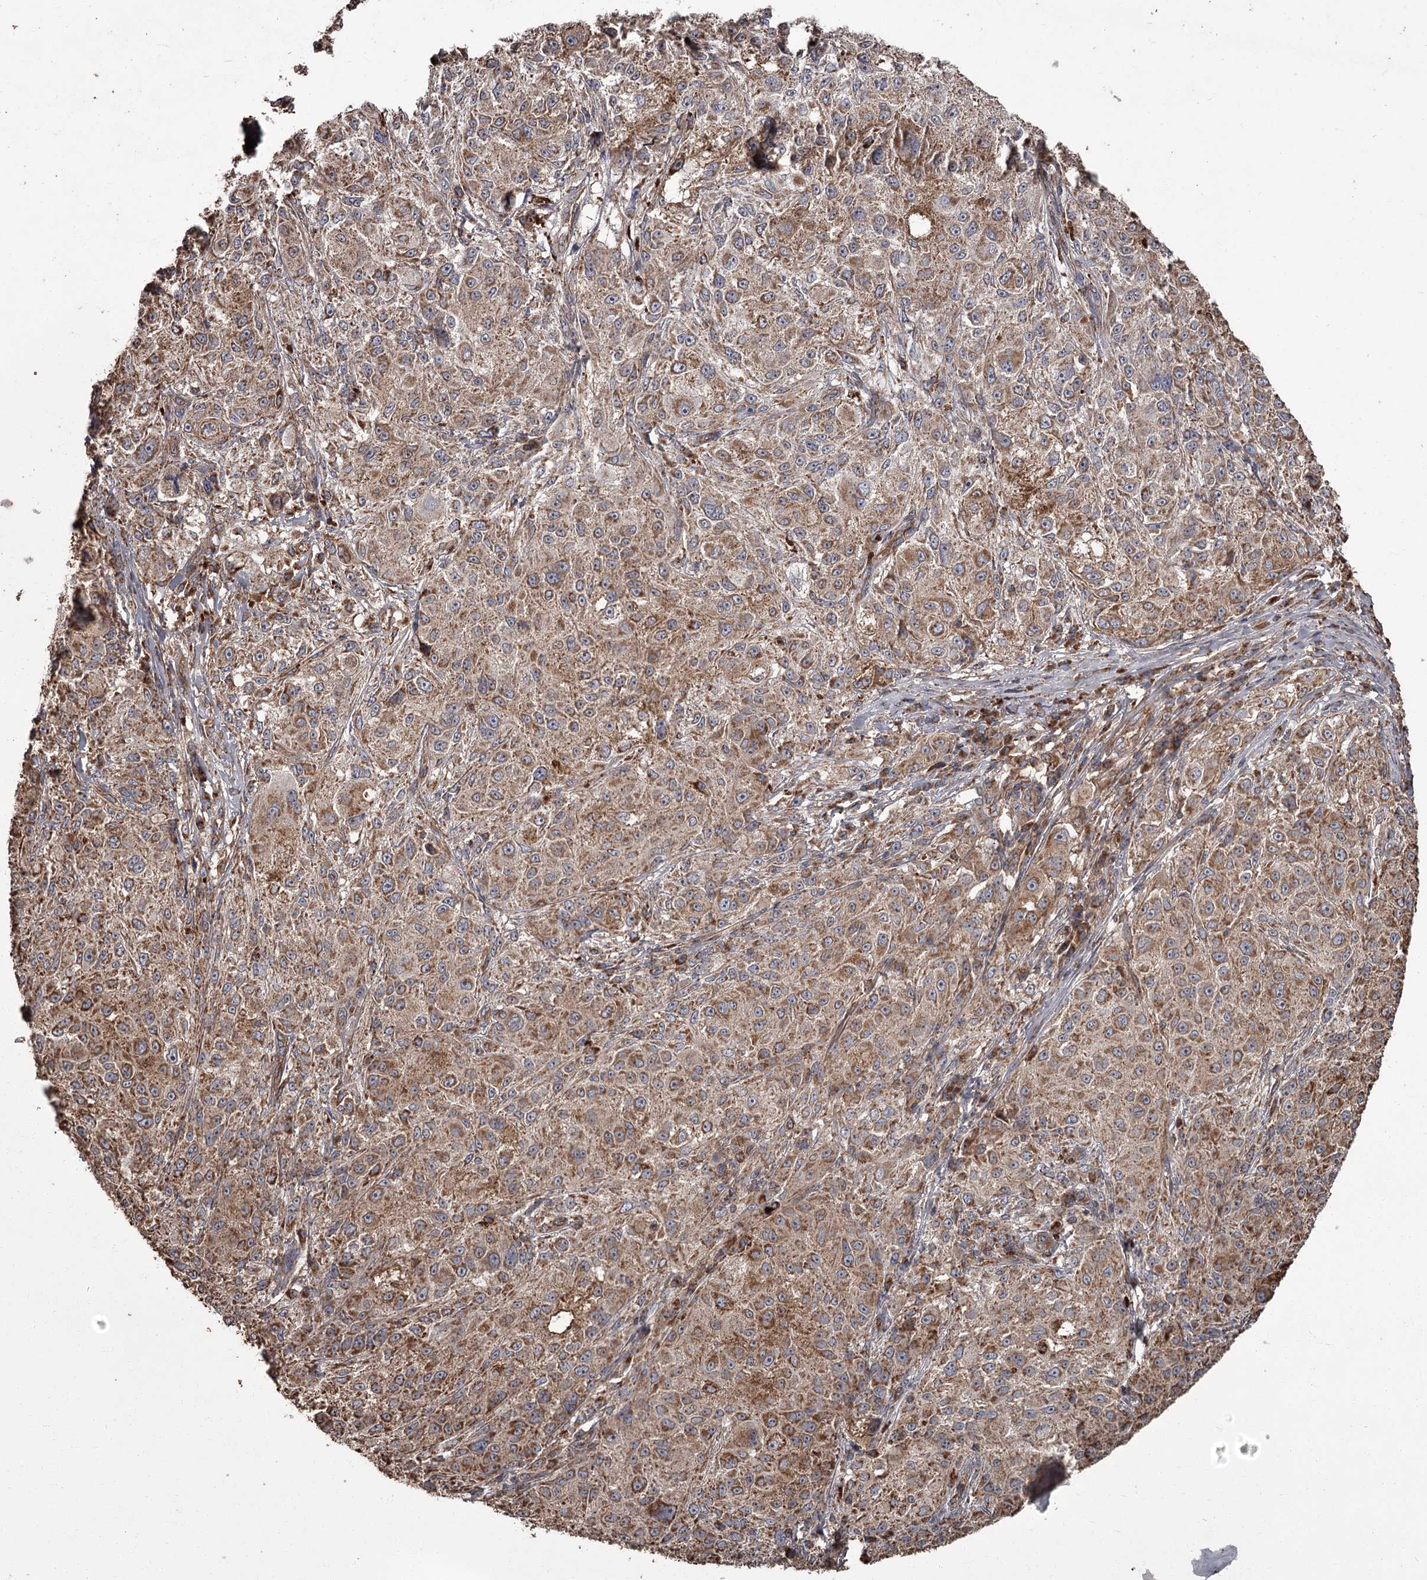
{"staining": {"intensity": "moderate", "quantity": ">75%", "location": "cytoplasmic/membranous"}, "tissue": "melanoma", "cell_type": "Tumor cells", "image_type": "cancer", "snomed": [{"axis": "morphology", "description": "Necrosis, NOS"}, {"axis": "morphology", "description": "Malignant melanoma, NOS"}, {"axis": "topography", "description": "Skin"}], "caption": "High-power microscopy captured an immunohistochemistry micrograph of malignant melanoma, revealing moderate cytoplasmic/membranous expression in about >75% of tumor cells.", "gene": "THAP9", "patient": {"sex": "female", "age": 87}}